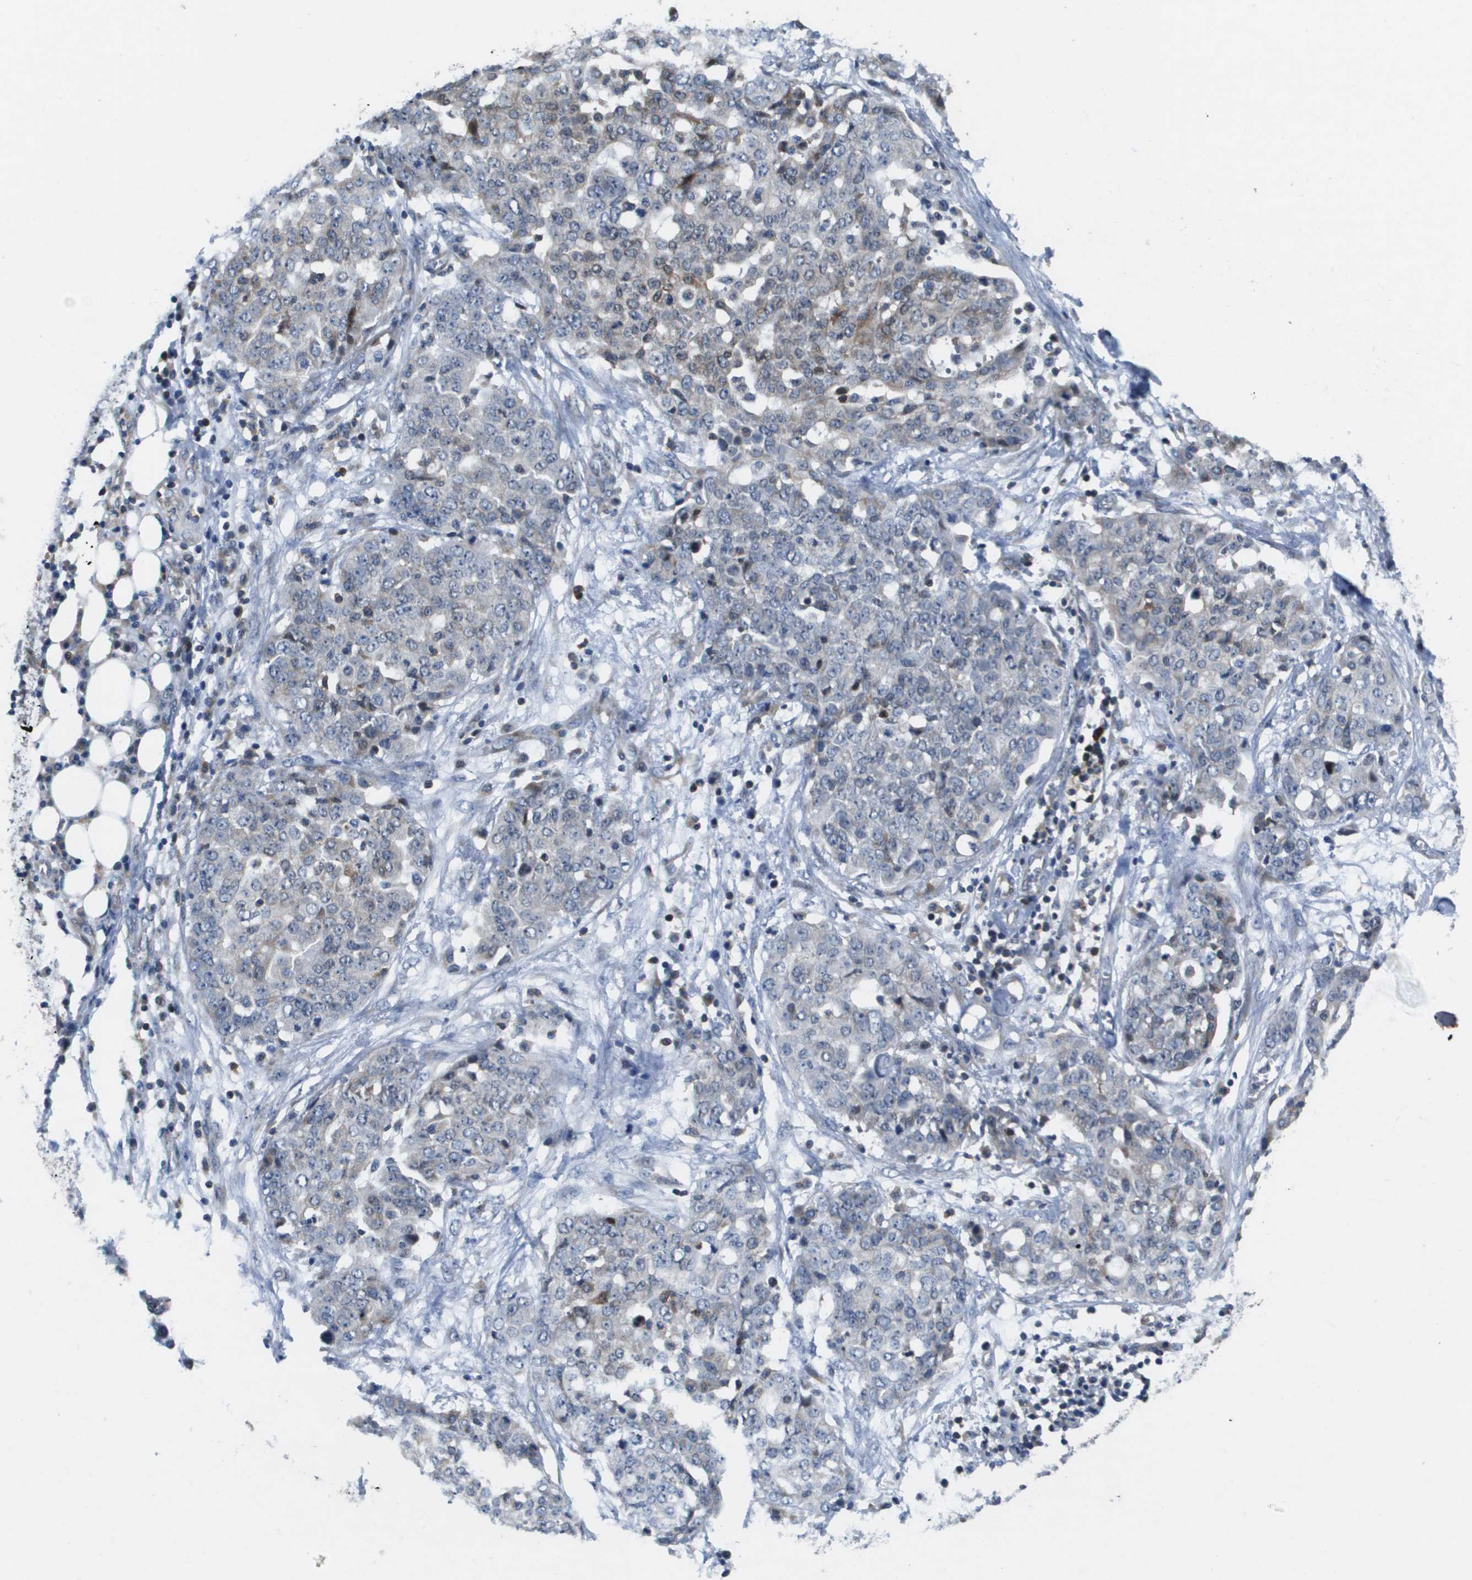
{"staining": {"intensity": "weak", "quantity": "<25%", "location": "cytoplasmic/membranous"}, "tissue": "ovarian cancer", "cell_type": "Tumor cells", "image_type": "cancer", "snomed": [{"axis": "morphology", "description": "Cystadenocarcinoma, serous, NOS"}, {"axis": "topography", "description": "Soft tissue"}, {"axis": "topography", "description": "Ovary"}], "caption": "Immunohistochemistry histopathology image of neoplastic tissue: ovarian cancer (serous cystadenocarcinoma) stained with DAB (3,3'-diaminobenzidine) exhibits no significant protein positivity in tumor cells. Brightfield microscopy of immunohistochemistry stained with DAB (brown) and hematoxylin (blue), captured at high magnification.", "gene": "SCN4B", "patient": {"sex": "female", "age": 57}}